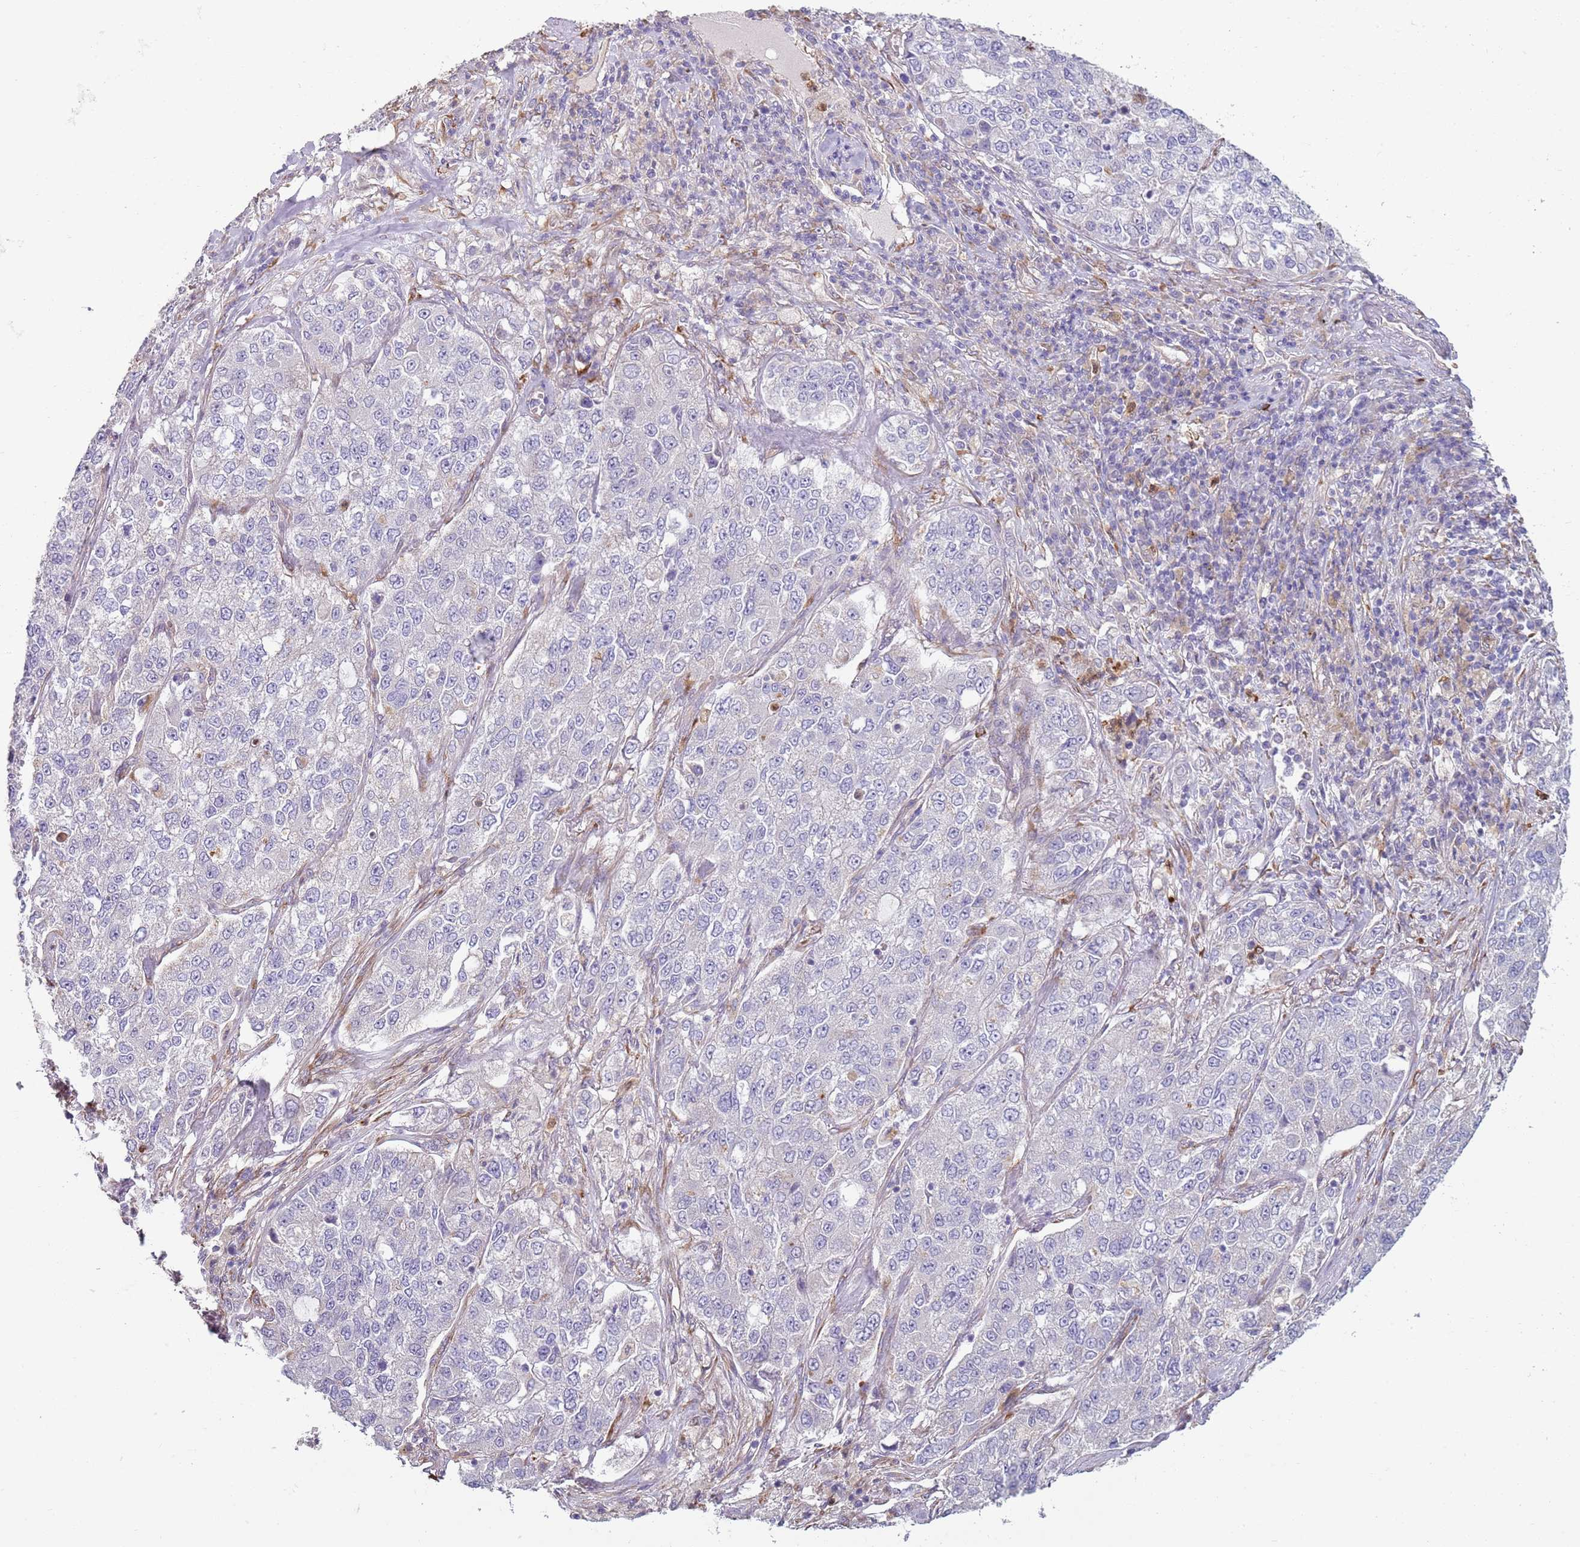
{"staining": {"intensity": "negative", "quantity": "none", "location": "none"}, "tissue": "lung cancer", "cell_type": "Tumor cells", "image_type": "cancer", "snomed": [{"axis": "morphology", "description": "Adenocarcinoma, NOS"}, {"axis": "topography", "description": "Lung"}], "caption": "The IHC micrograph has no significant staining in tumor cells of lung cancer (adenocarcinoma) tissue.", "gene": "PHLPP2", "patient": {"sex": "male", "age": 49}}